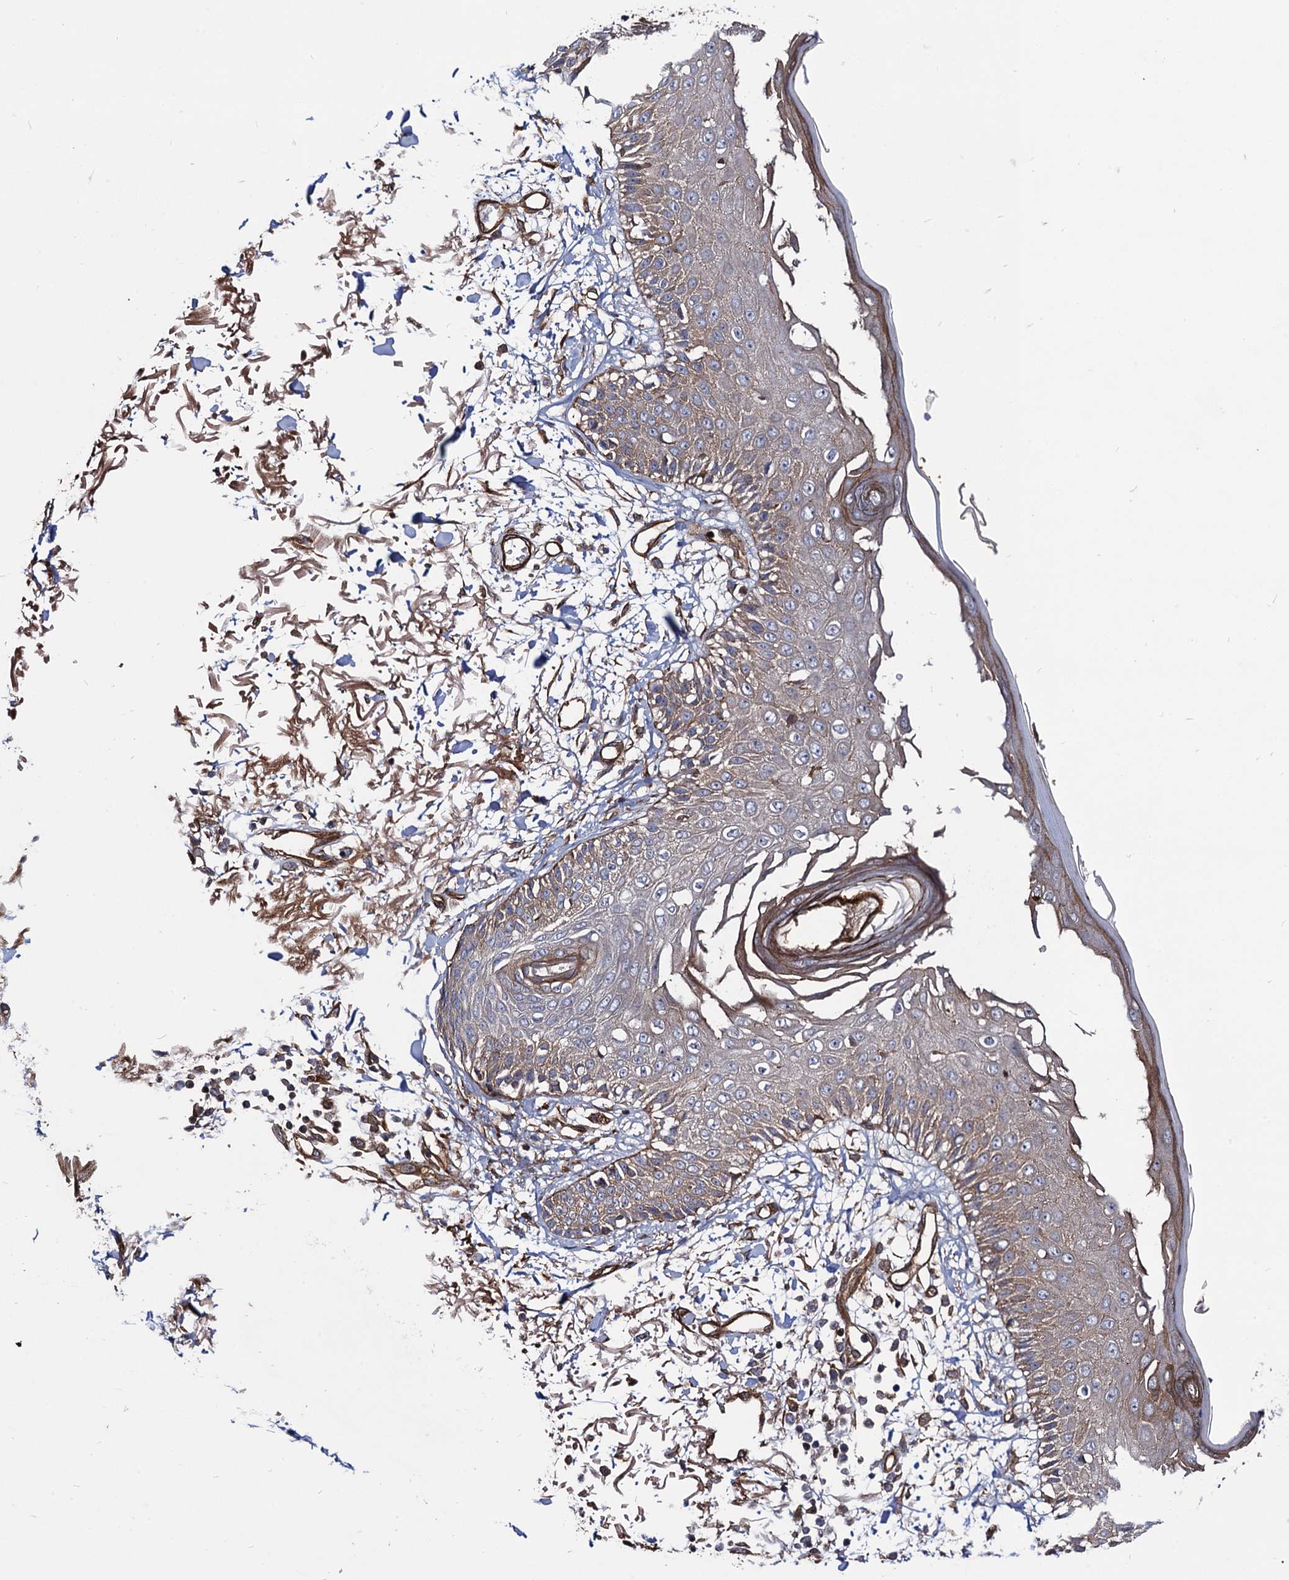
{"staining": {"intensity": "strong", "quantity": ">75%", "location": "cytoplasmic/membranous"}, "tissue": "skin", "cell_type": "Fibroblasts", "image_type": "normal", "snomed": [{"axis": "morphology", "description": "Normal tissue, NOS"}, {"axis": "morphology", "description": "Squamous cell carcinoma, NOS"}, {"axis": "topography", "description": "Skin"}, {"axis": "topography", "description": "Peripheral nerve tissue"}], "caption": "Immunohistochemistry (IHC) of benign human skin exhibits high levels of strong cytoplasmic/membranous positivity in approximately >75% of fibroblasts.", "gene": "CIP2A", "patient": {"sex": "male", "age": 83}}